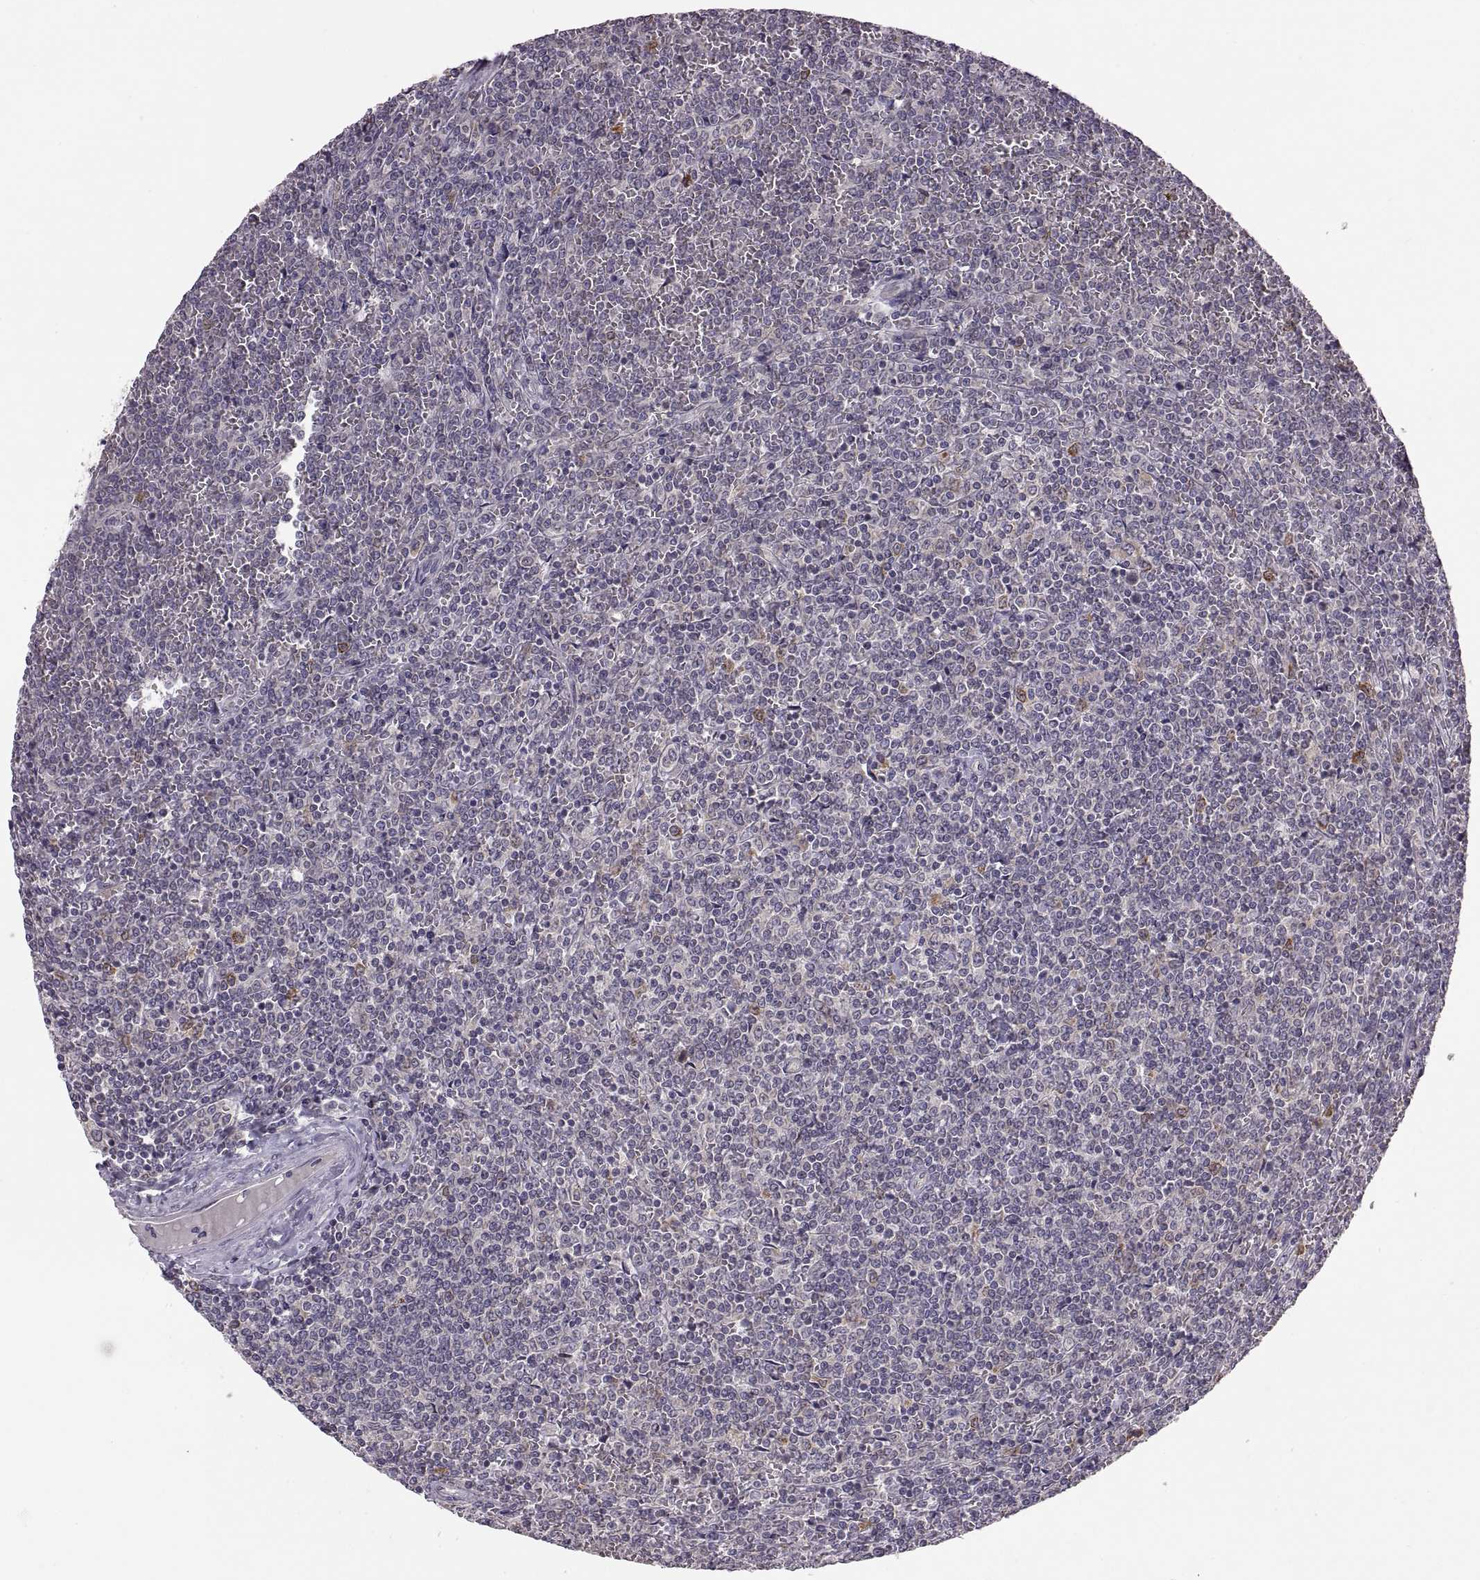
{"staining": {"intensity": "negative", "quantity": "none", "location": "none"}, "tissue": "lymphoma", "cell_type": "Tumor cells", "image_type": "cancer", "snomed": [{"axis": "morphology", "description": "Malignant lymphoma, non-Hodgkin's type, Low grade"}, {"axis": "topography", "description": "Spleen"}], "caption": "IHC micrograph of neoplastic tissue: human lymphoma stained with DAB (3,3'-diaminobenzidine) shows no significant protein expression in tumor cells.", "gene": "HMGCR", "patient": {"sex": "female", "age": 19}}